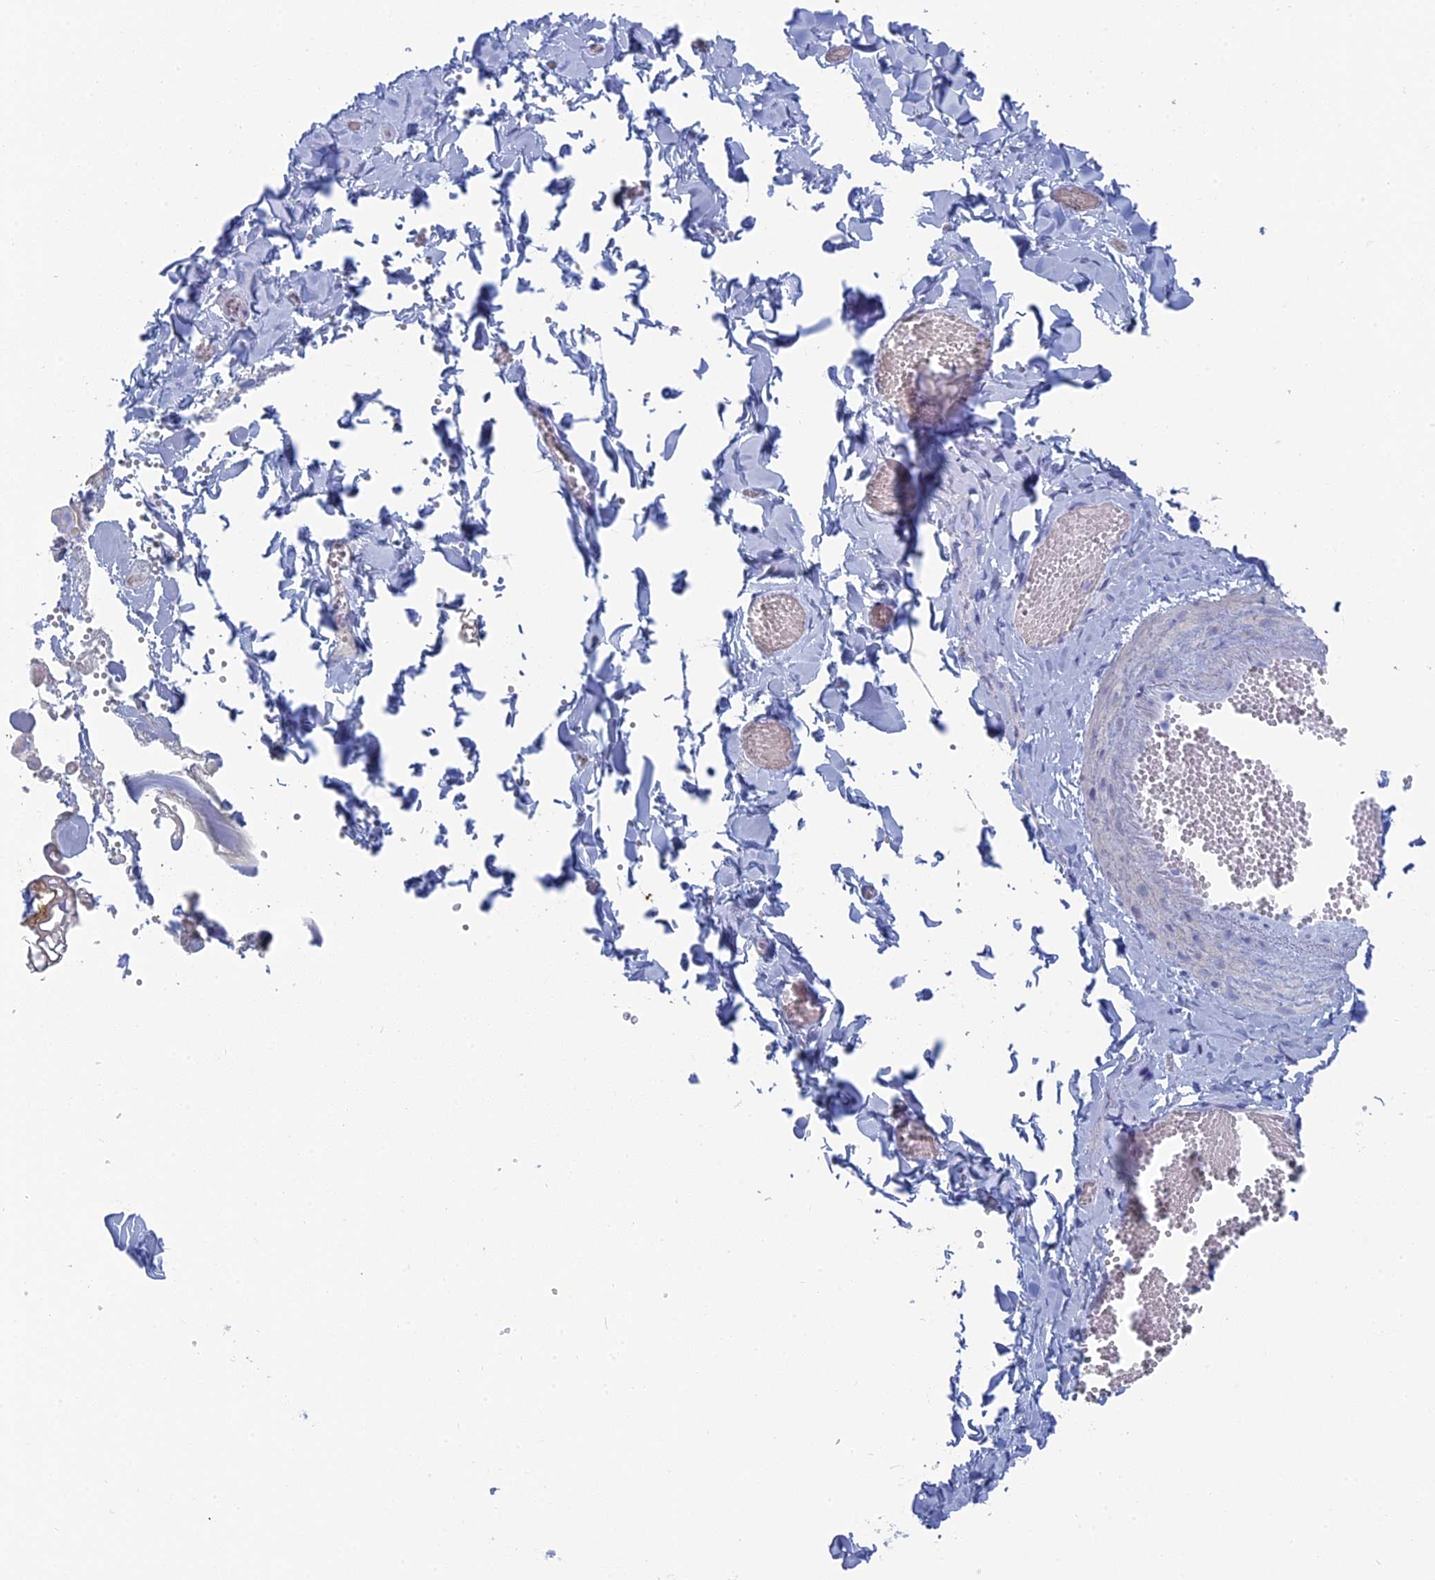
{"staining": {"intensity": "negative", "quantity": "none", "location": "none"}, "tissue": "adipose tissue", "cell_type": "Adipocytes", "image_type": "normal", "snomed": [{"axis": "morphology", "description": "Normal tissue, NOS"}, {"axis": "topography", "description": "Gallbladder"}, {"axis": "topography", "description": "Peripheral nerve tissue"}], "caption": "IHC of benign adipose tissue shows no positivity in adipocytes. Nuclei are stained in blue.", "gene": "ALMS1", "patient": {"sex": "male", "age": 38}}